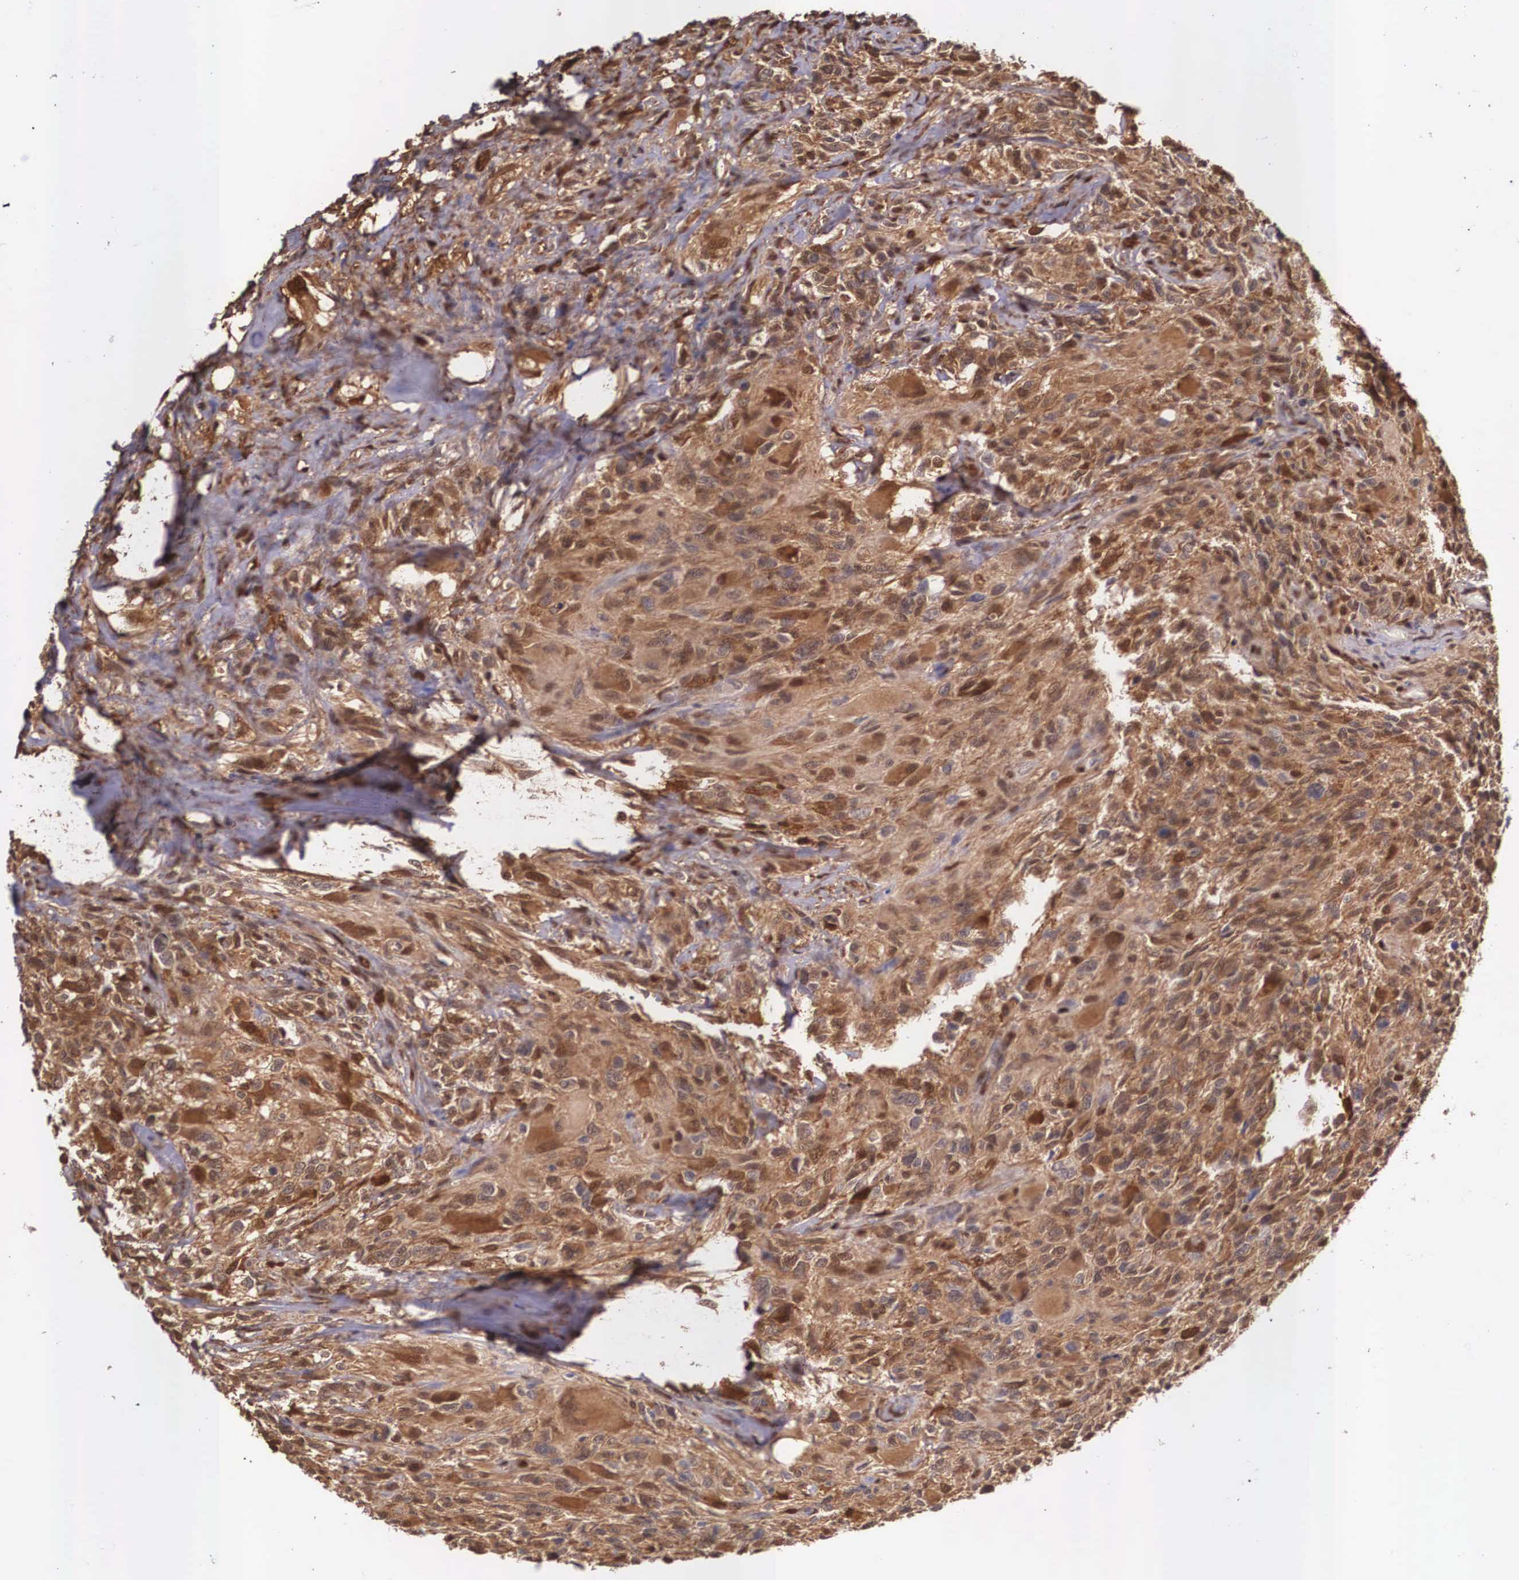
{"staining": {"intensity": "moderate", "quantity": "25%-75%", "location": "cytoplasmic/membranous,nuclear"}, "tissue": "glioma", "cell_type": "Tumor cells", "image_type": "cancer", "snomed": [{"axis": "morphology", "description": "Glioma, malignant, High grade"}, {"axis": "topography", "description": "Brain"}], "caption": "Glioma stained with a brown dye displays moderate cytoplasmic/membranous and nuclear positive positivity in about 25%-75% of tumor cells.", "gene": "LGALS1", "patient": {"sex": "male", "age": 69}}